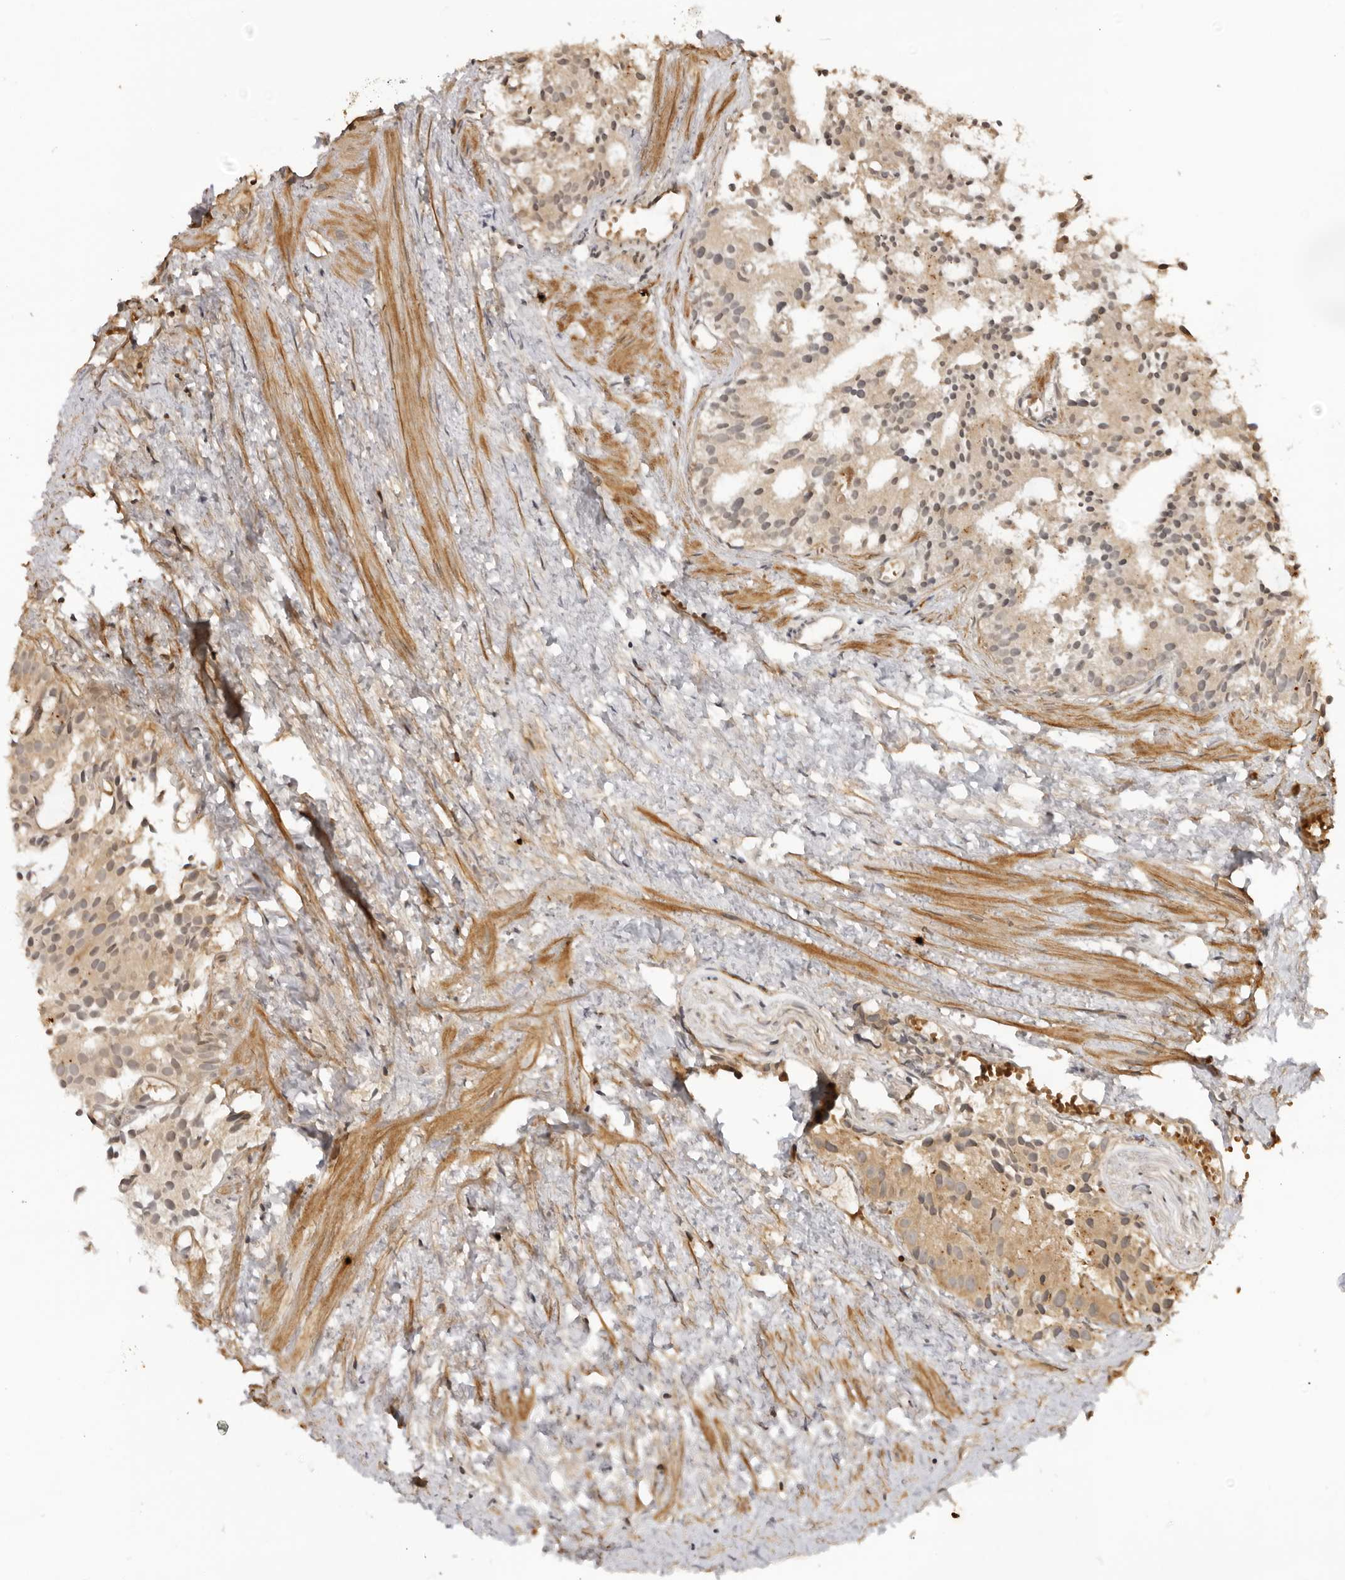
{"staining": {"intensity": "weak", "quantity": "25%-75%", "location": "cytoplasmic/membranous"}, "tissue": "prostate cancer", "cell_type": "Tumor cells", "image_type": "cancer", "snomed": [{"axis": "morphology", "description": "Adenocarcinoma, Low grade"}, {"axis": "topography", "description": "Prostate"}], "caption": "Tumor cells demonstrate low levels of weak cytoplasmic/membranous positivity in approximately 25%-75% of cells in human prostate cancer.", "gene": "IKBKE", "patient": {"sex": "male", "age": 88}}